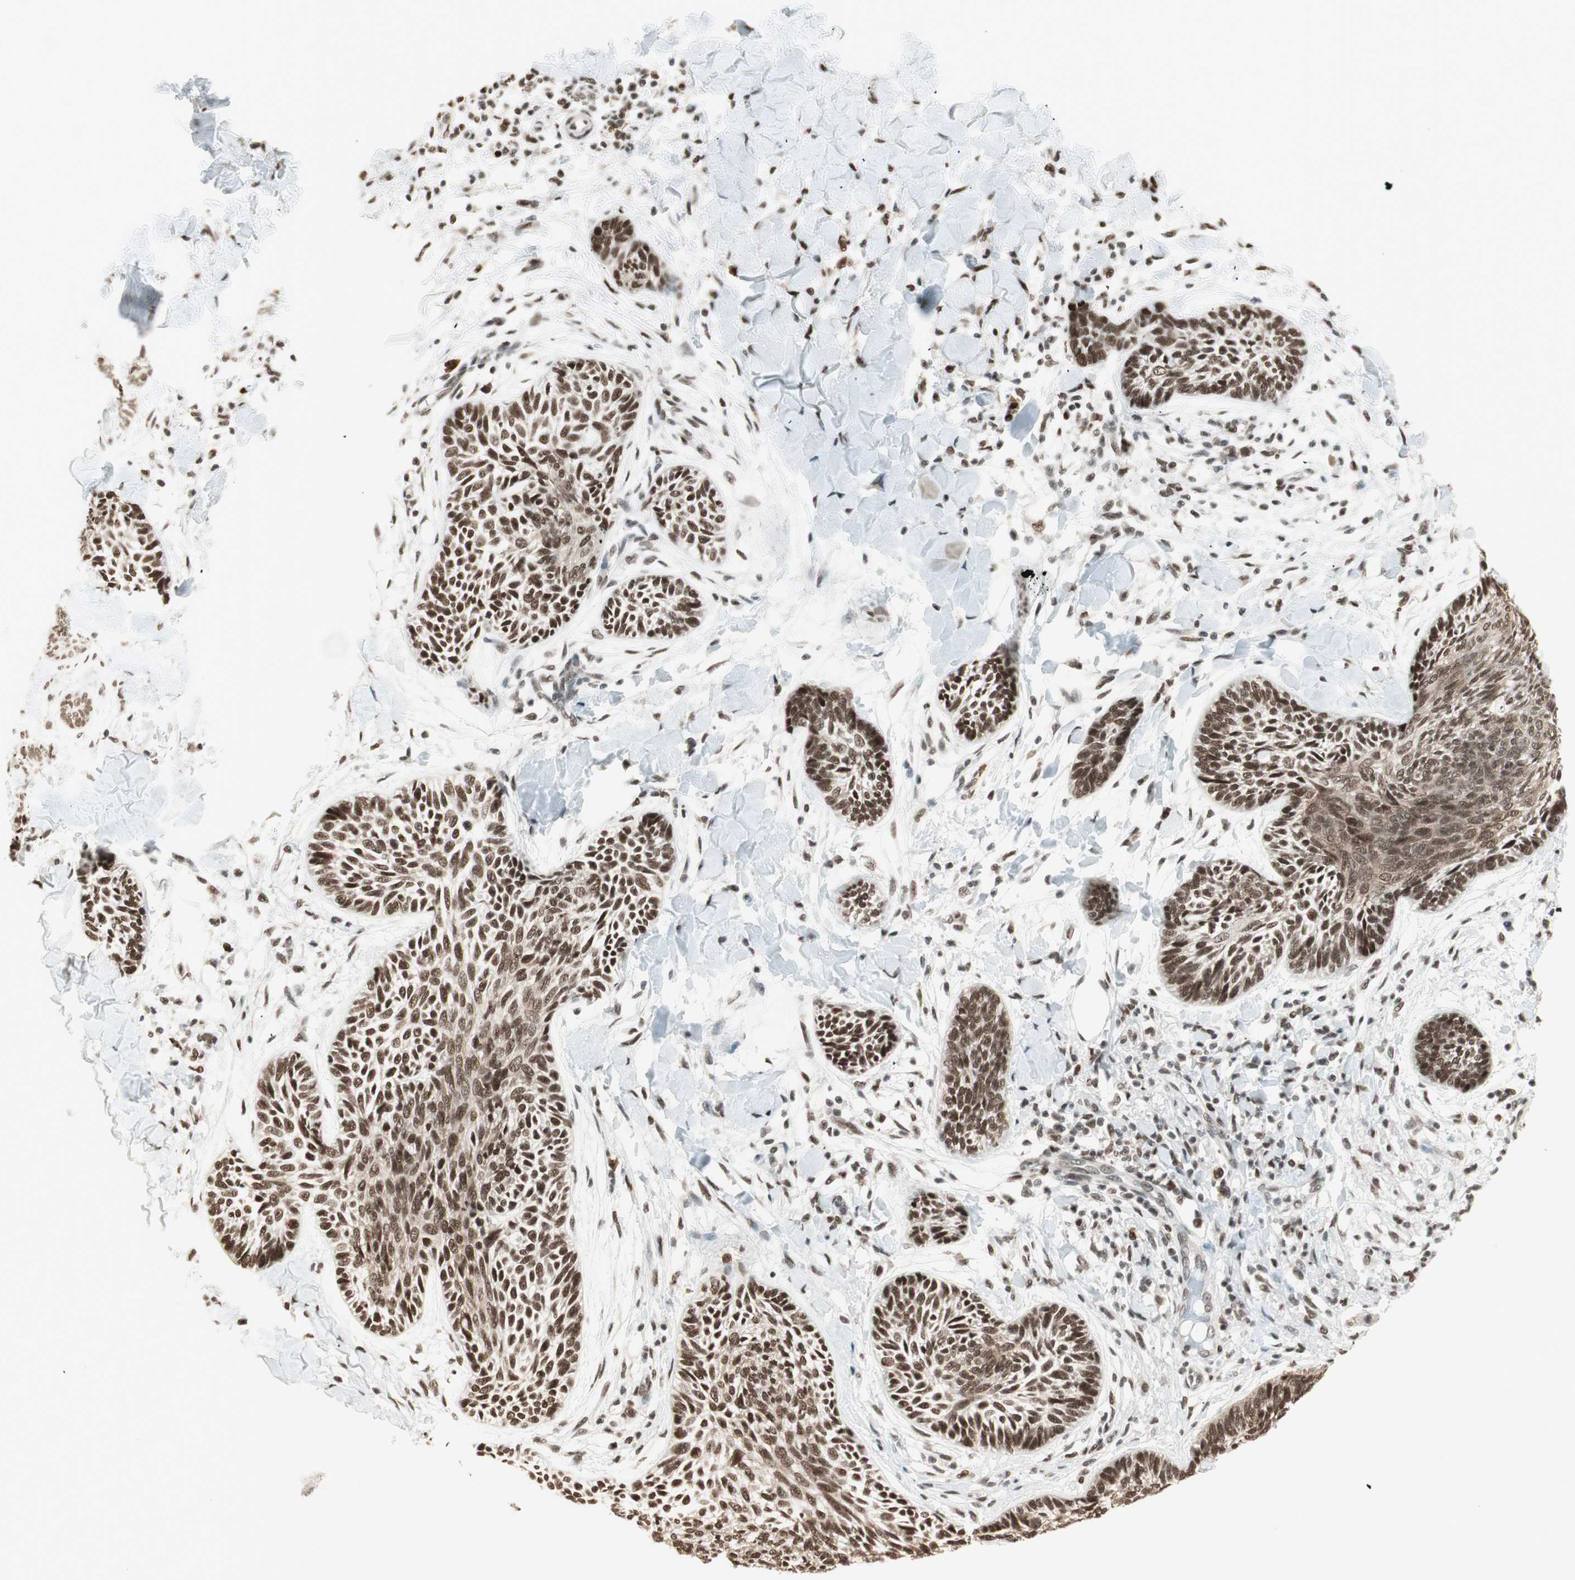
{"staining": {"intensity": "strong", "quantity": ">75%", "location": "nuclear"}, "tissue": "skin cancer", "cell_type": "Tumor cells", "image_type": "cancer", "snomed": [{"axis": "morphology", "description": "Papilloma, NOS"}, {"axis": "morphology", "description": "Basal cell carcinoma"}, {"axis": "topography", "description": "Skin"}], "caption": "Protein expression analysis of skin cancer shows strong nuclear staining in approximately >75% of tumor cells. The staining was performed using DAB to visualize the protein expression in brown, while the nuclei were stained in blue with hematoxylin (Magnification: 20x).", "gene": "SMARCE1", "patient": {"sex": "male", "age": 87}}